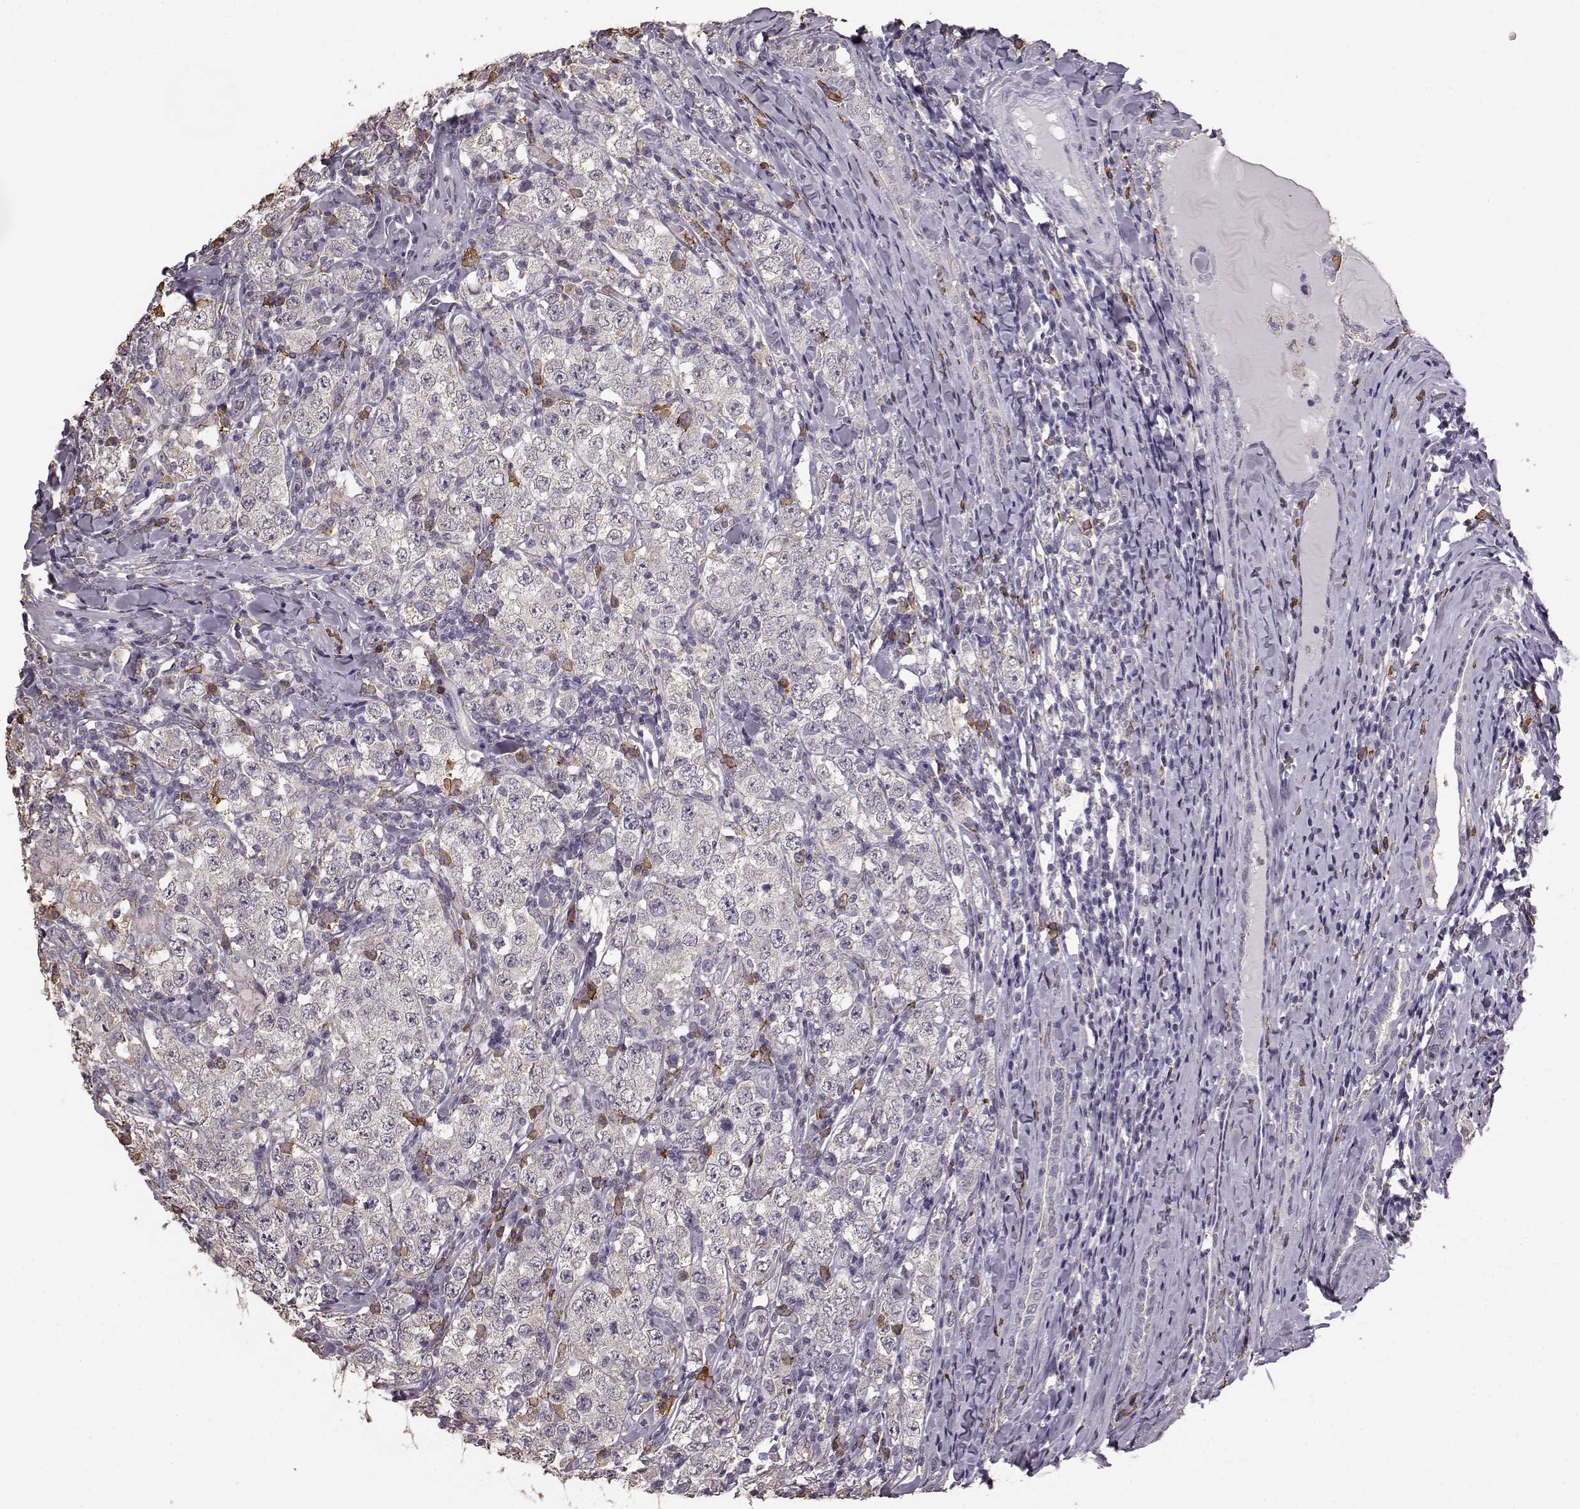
{"staining": {"intensity": "negative", "quantity": "none", "location": "none"}, "tissue": "testis cancer", "cell_type": "Tumor cells", "image_type": "cancer", "snomed": [{"axis": "morphology", "description": "Seminoma, NOS"}, {"axis": "morphology", "description": "Carcinoma, Embryonal, NOS"}, {"axis": "topography", "description": "Testis"}], "caption": "High magnification brightfield microscopy of testis cancer stained with DAB (3,3'-diaminobenzidine) (brown) and counterstained with hematoxylin (blue): tumor cells show no significant positivity.", "gene": "GABRG3", "patient": {"sex": "male", "age": 41}}